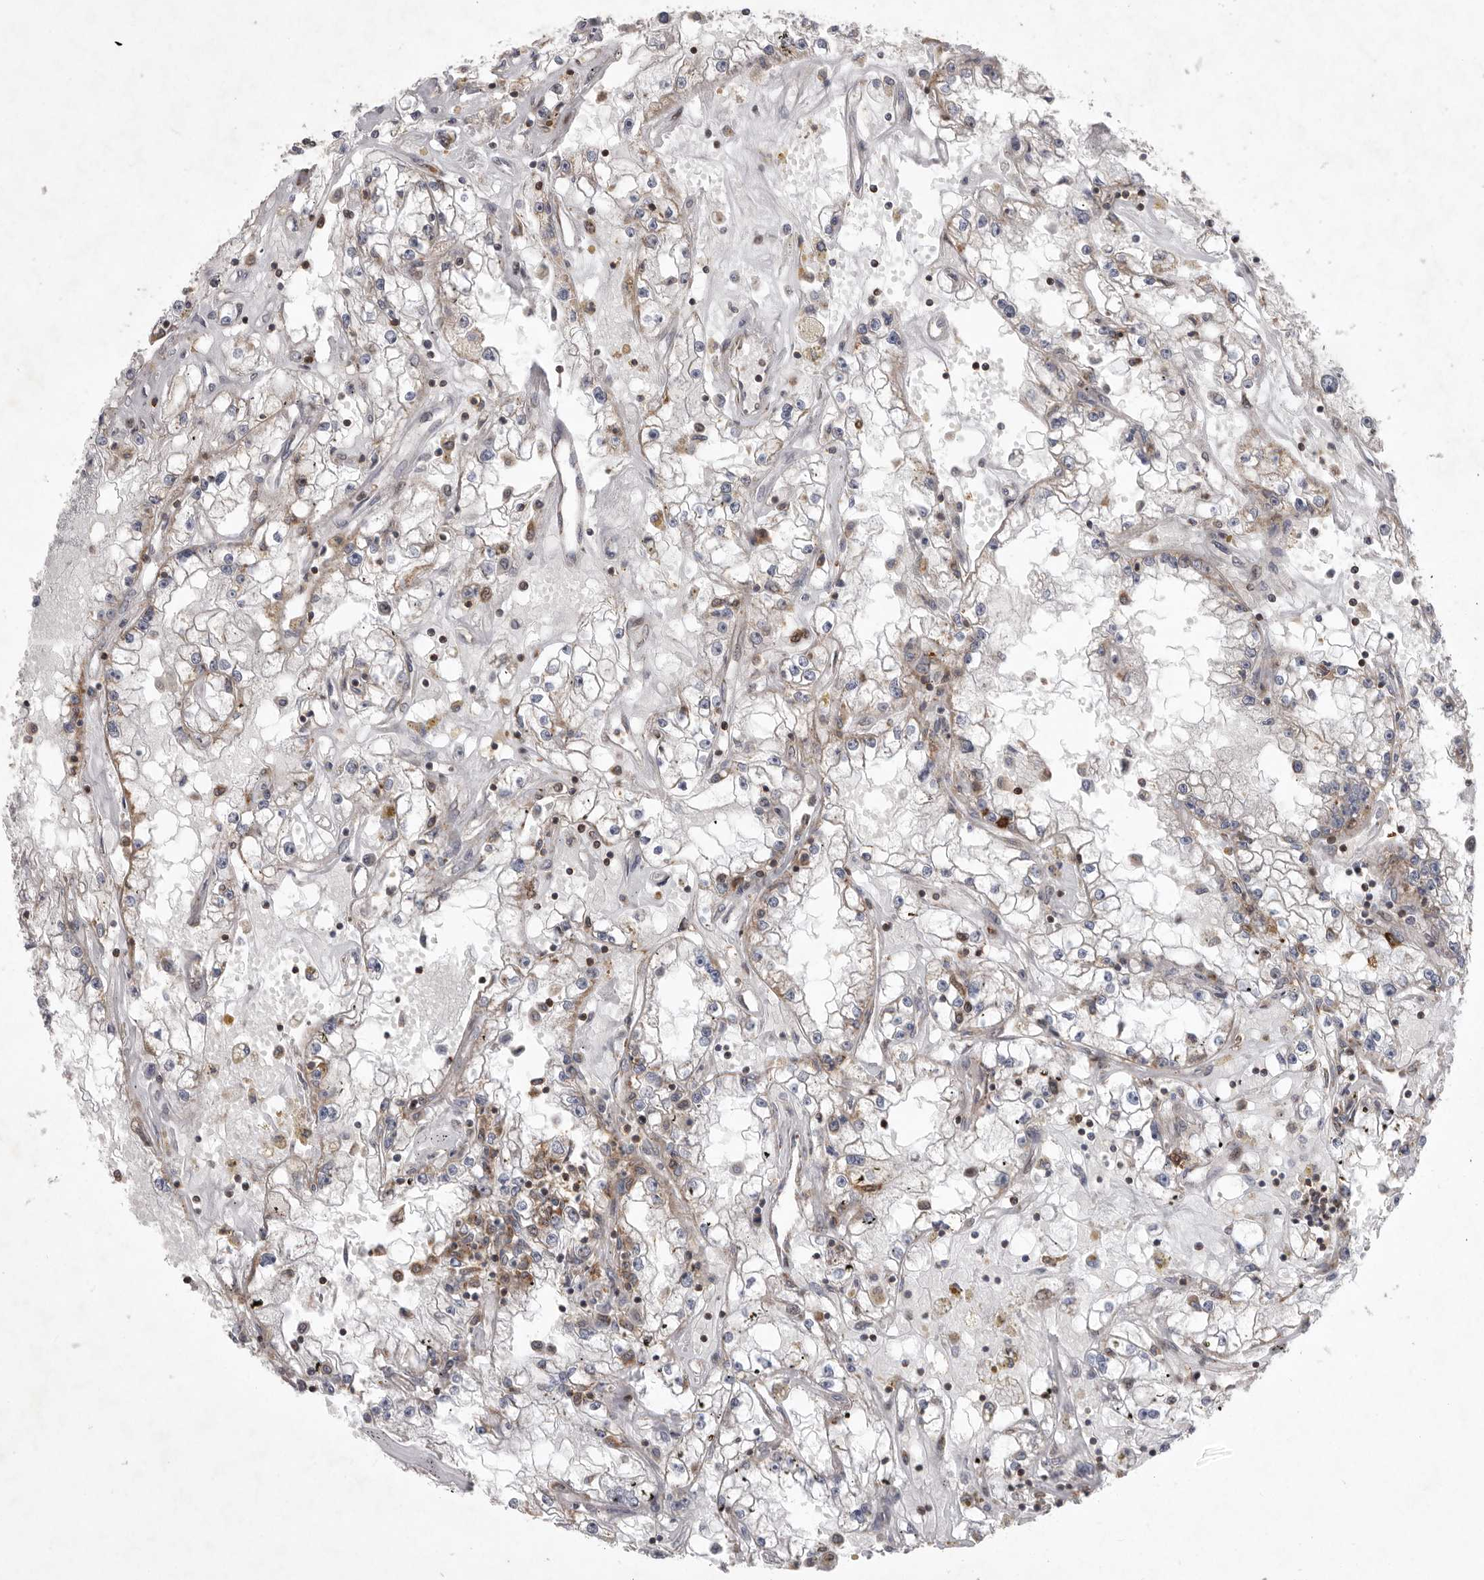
{"staining": {"intensity": "moderate", "quantity": "<25%", "location": "cytoplasmic/membranous"}, "tissue": "renal cancer", "cell_type": "Tumor cells", "image_type": "cancer", "snomed": [{"axis": "morphology", "description": "Adenocarcinoma, NOS"}, {"axis": "topography", "description": "Kidney"}], "caption": "DAB (3,3'-diaminobenzidine) immunohistochemical staining of renal cancer (adenocarcinoma) reveals moderate cytoplasmic/membranous protein positivity in about <25% of tumor cells. (Brightfield microscopy of DAB IHC at high magnification).", "gene": "MPZL1", "patient": {"sex": "male", "age": 56}}